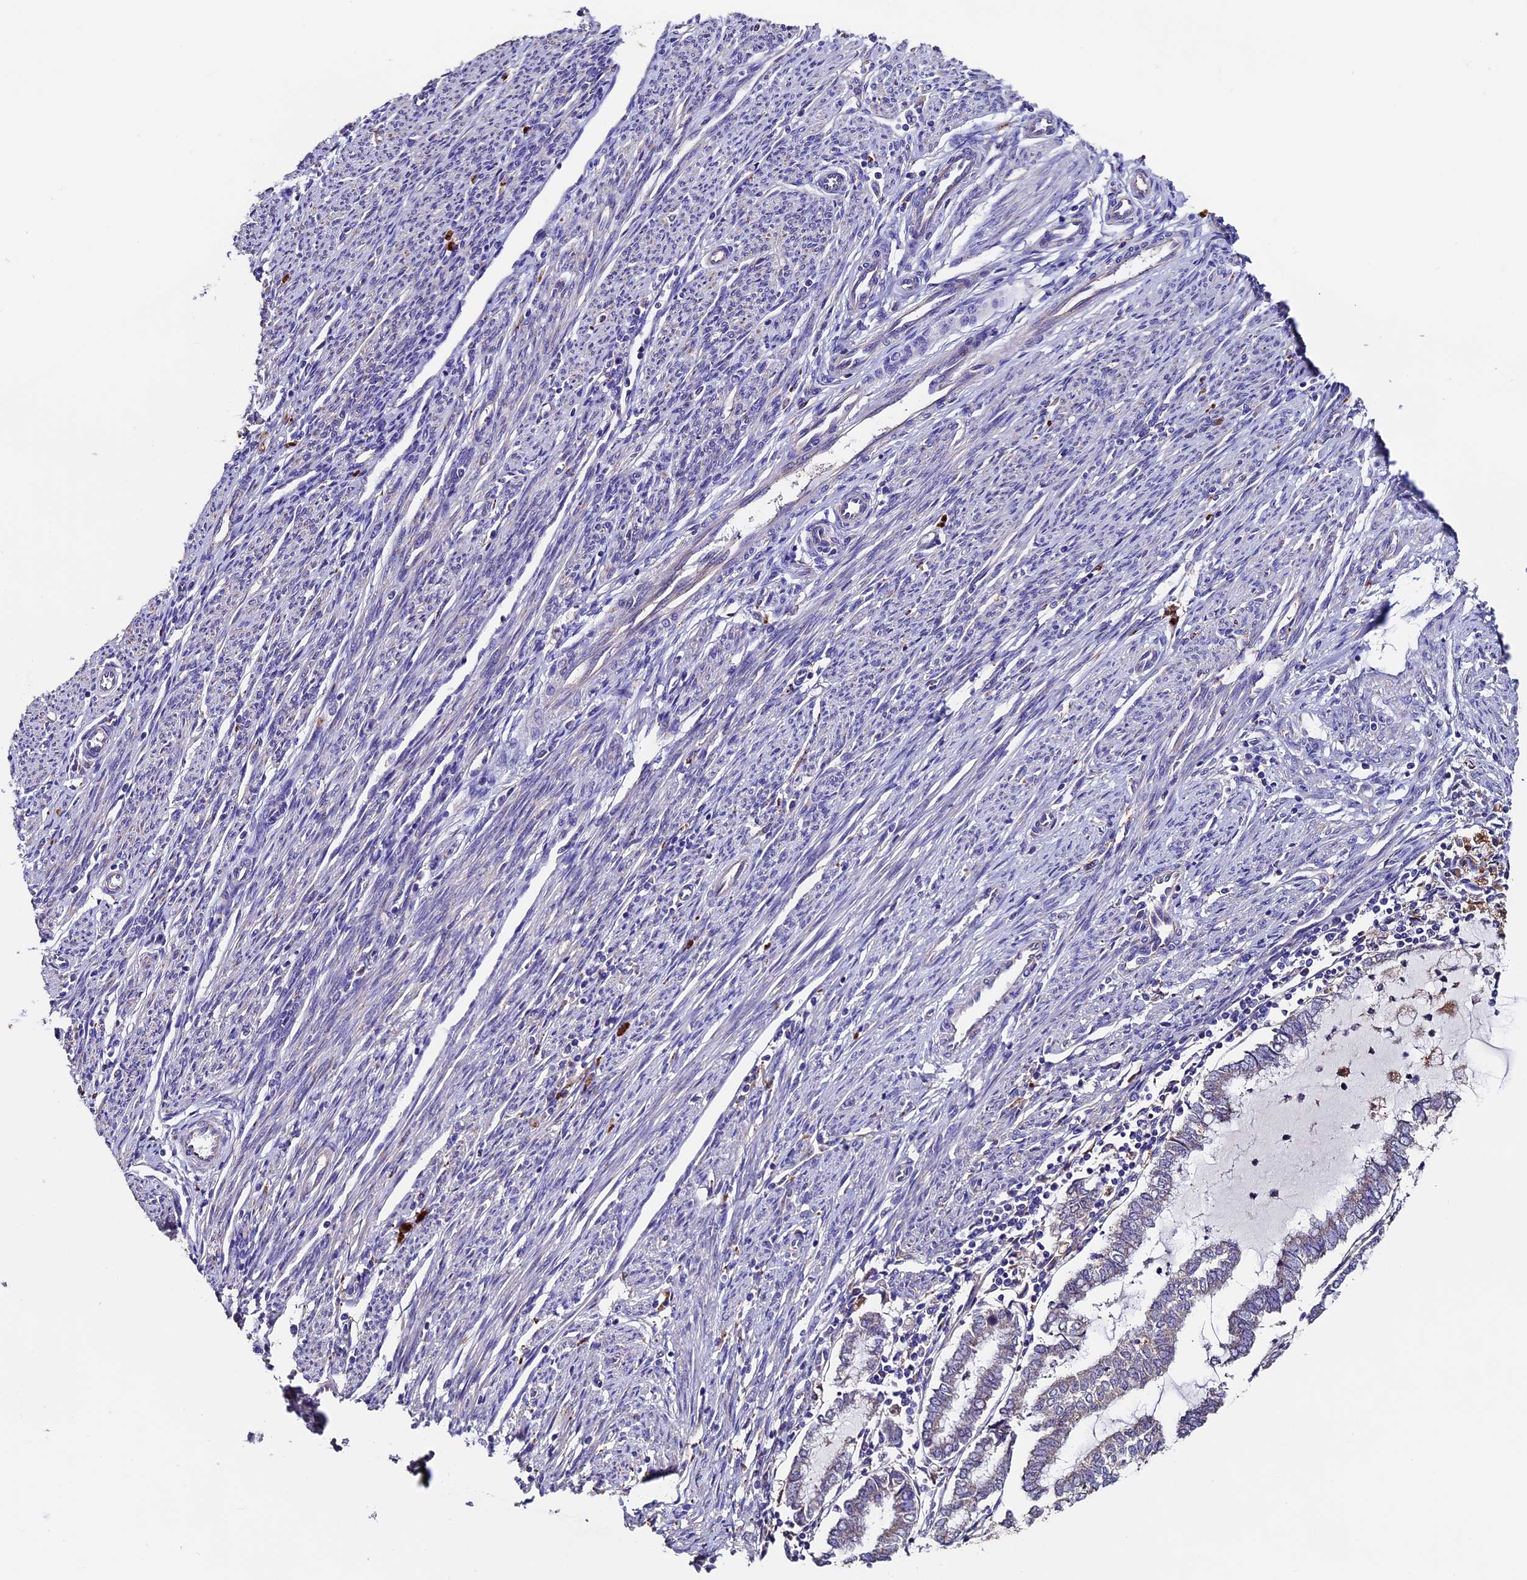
{"staining": {"intensity": "weak", "quantity": "<25%", "location": "cytoplasmic/membranous"}, "tissue": "endometrial cancer", "cell_type": "Tumor cells", "image_type": "cancer", "snomed": [{"axis": "morphology", "description": "Adenocarcinoma, NOS"}, {"axis": "topography", "description": "Endometrium"}], "caption": "Immunohistochemical staining of human endometrial adenocarcinoma demonstrates no significant positivity in tumor cells.", "gene": "CLN5", "patient": {"sex": "female", "age": 79}}